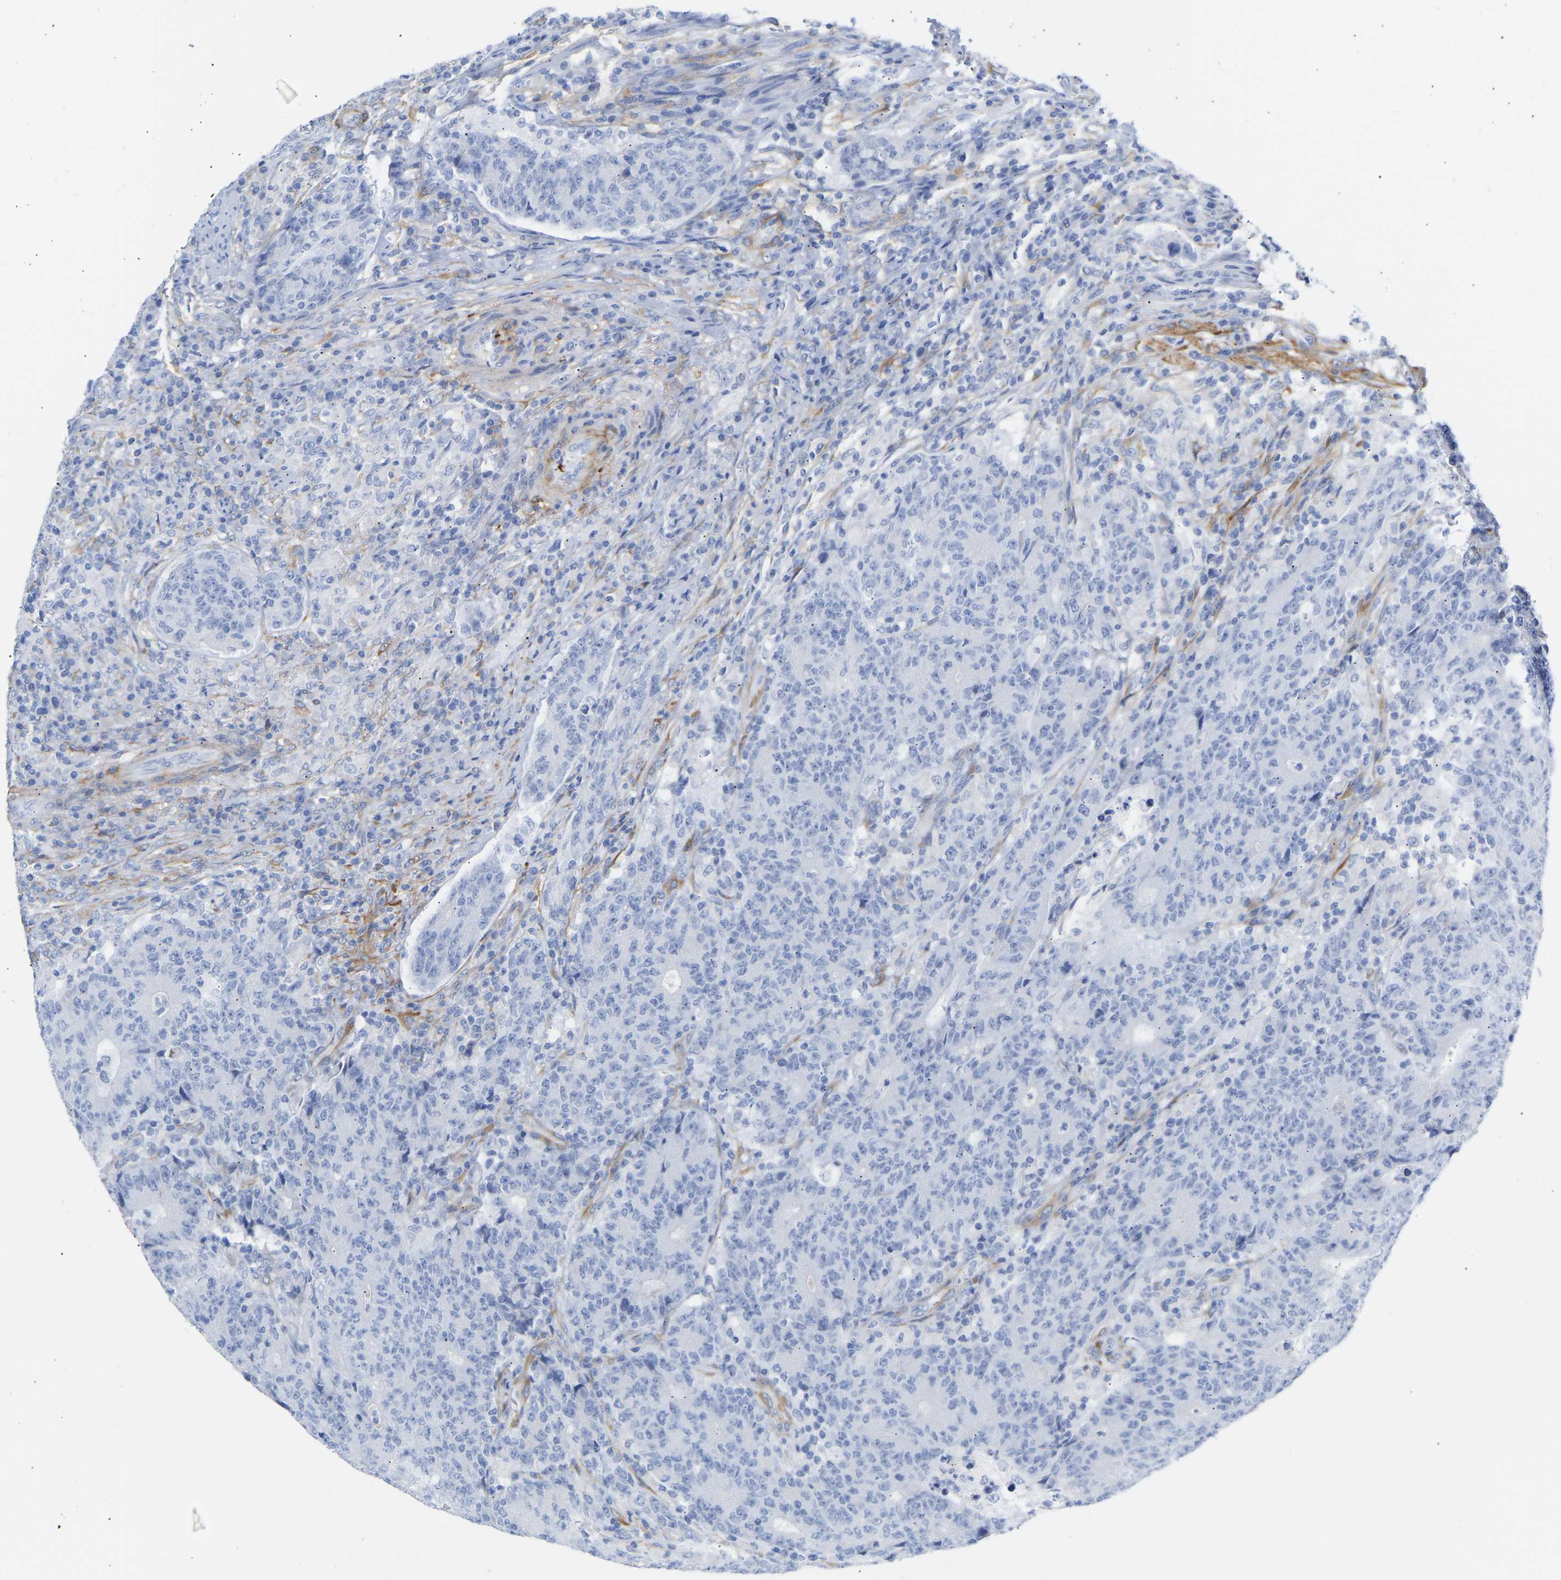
{"staining": {"intensity": "negative", "quantity": "none", "location": "none"}, "tissue": "colorectal cancer", "cell_type": "Tumor cells", "image_type": "cancer", "snomed": [{"axis": "morphology", "description": "Normal tissue, NOS"}, {"axis": "morphology", "description": "Adenocarcinoma, NOS"}, {"axis": "topography", "description": "Colon"}], "caption": "An IHC histopathology image of colorectal cancer is shown. There is no staining in tumor cells of colorectal cancer.", "gene": "AMPH", "patient": {"sex": "female", "age": 75}}